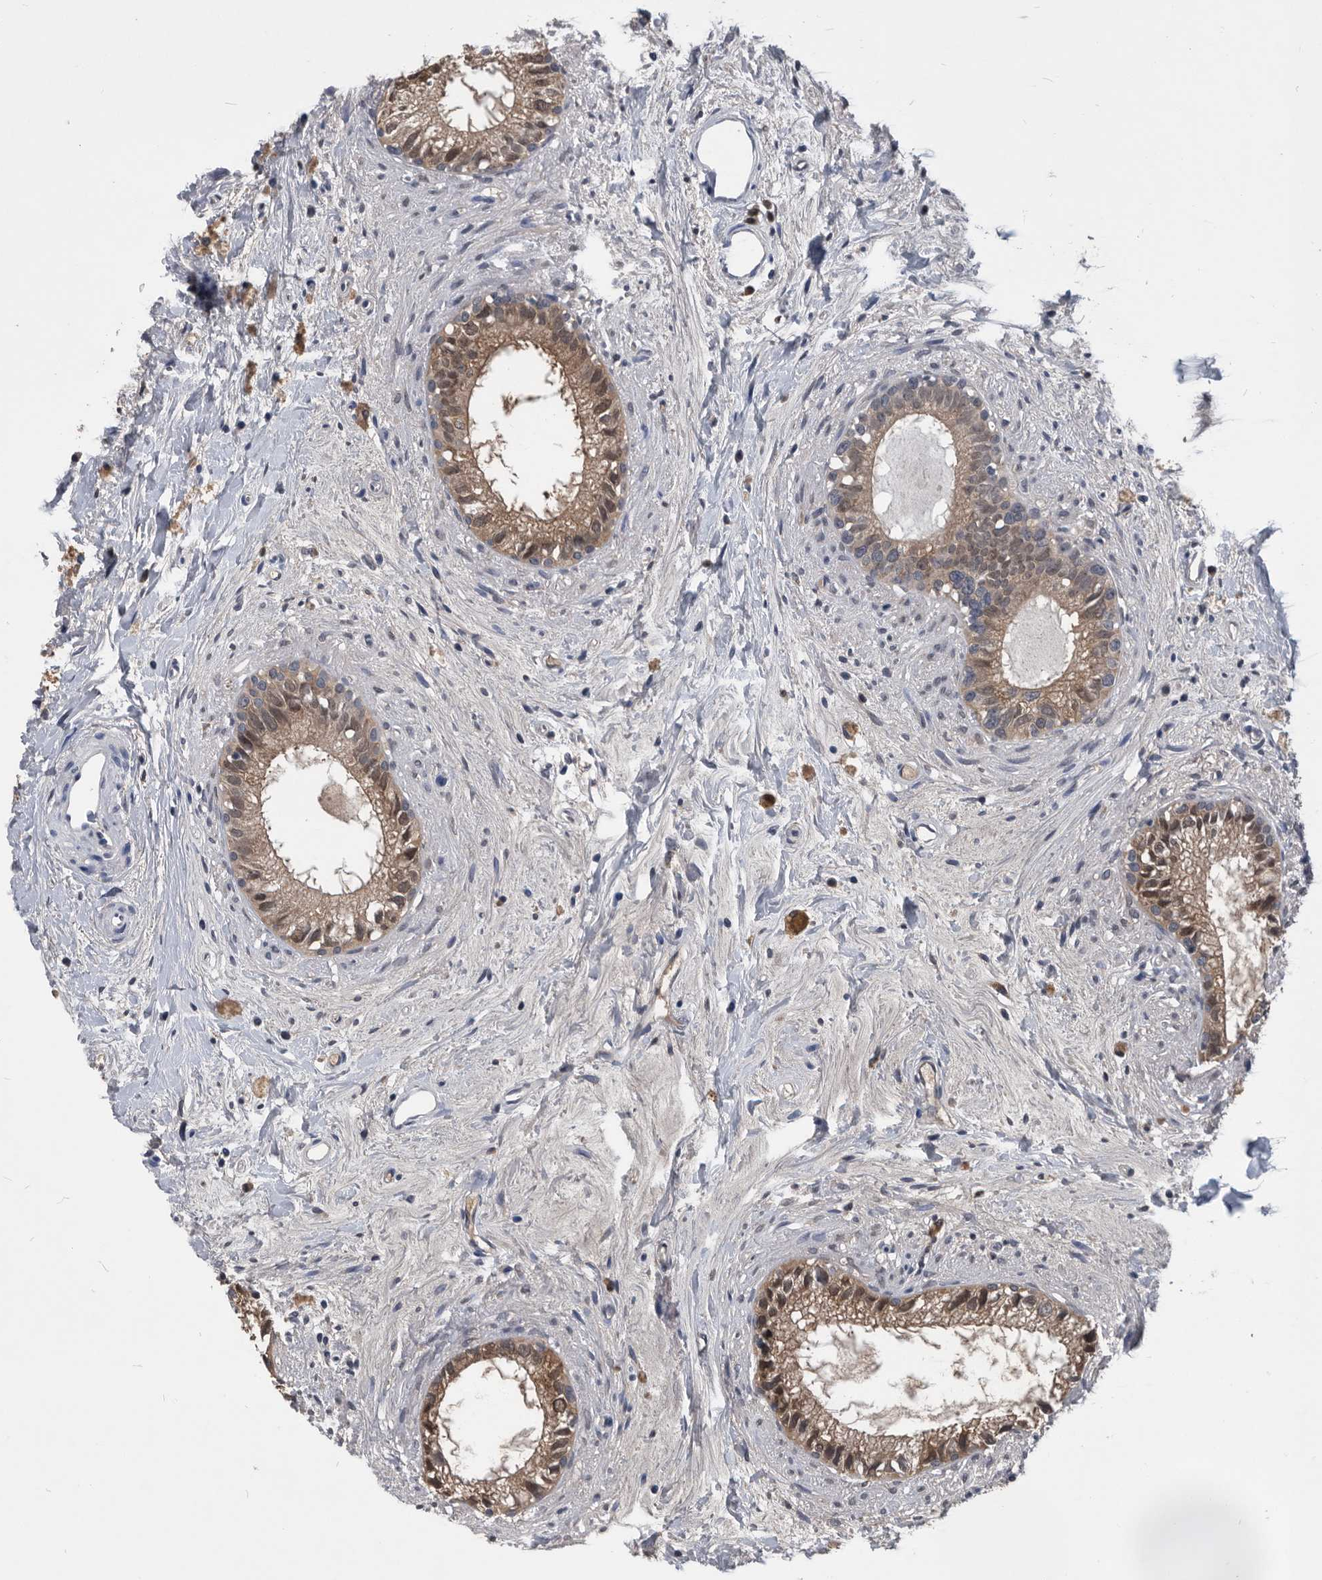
{"staining": {"intensity": "moderate", "quantity": ">75%", "location": "cytoplasmic/membranous,nuclear"}, "tissue": "epididymis", "cell_type": "Glandular cells", "image_type": "normal", "snomed": [{"axis": "morphology", "description": "Normal tissue, NOS"}, {"axis": "topography", "description": "Epididymis"}], "caption": "Epididymis was stained to show a protein in brown. There is medium levels of moderate cytoplasmic/membranous,nuclear expression in approximately >75% of glandular cells. (IHC, brightfield microscopy, high magnification).", "gene": "PDXK", "patient": {"sex": "male", "age": 80}}